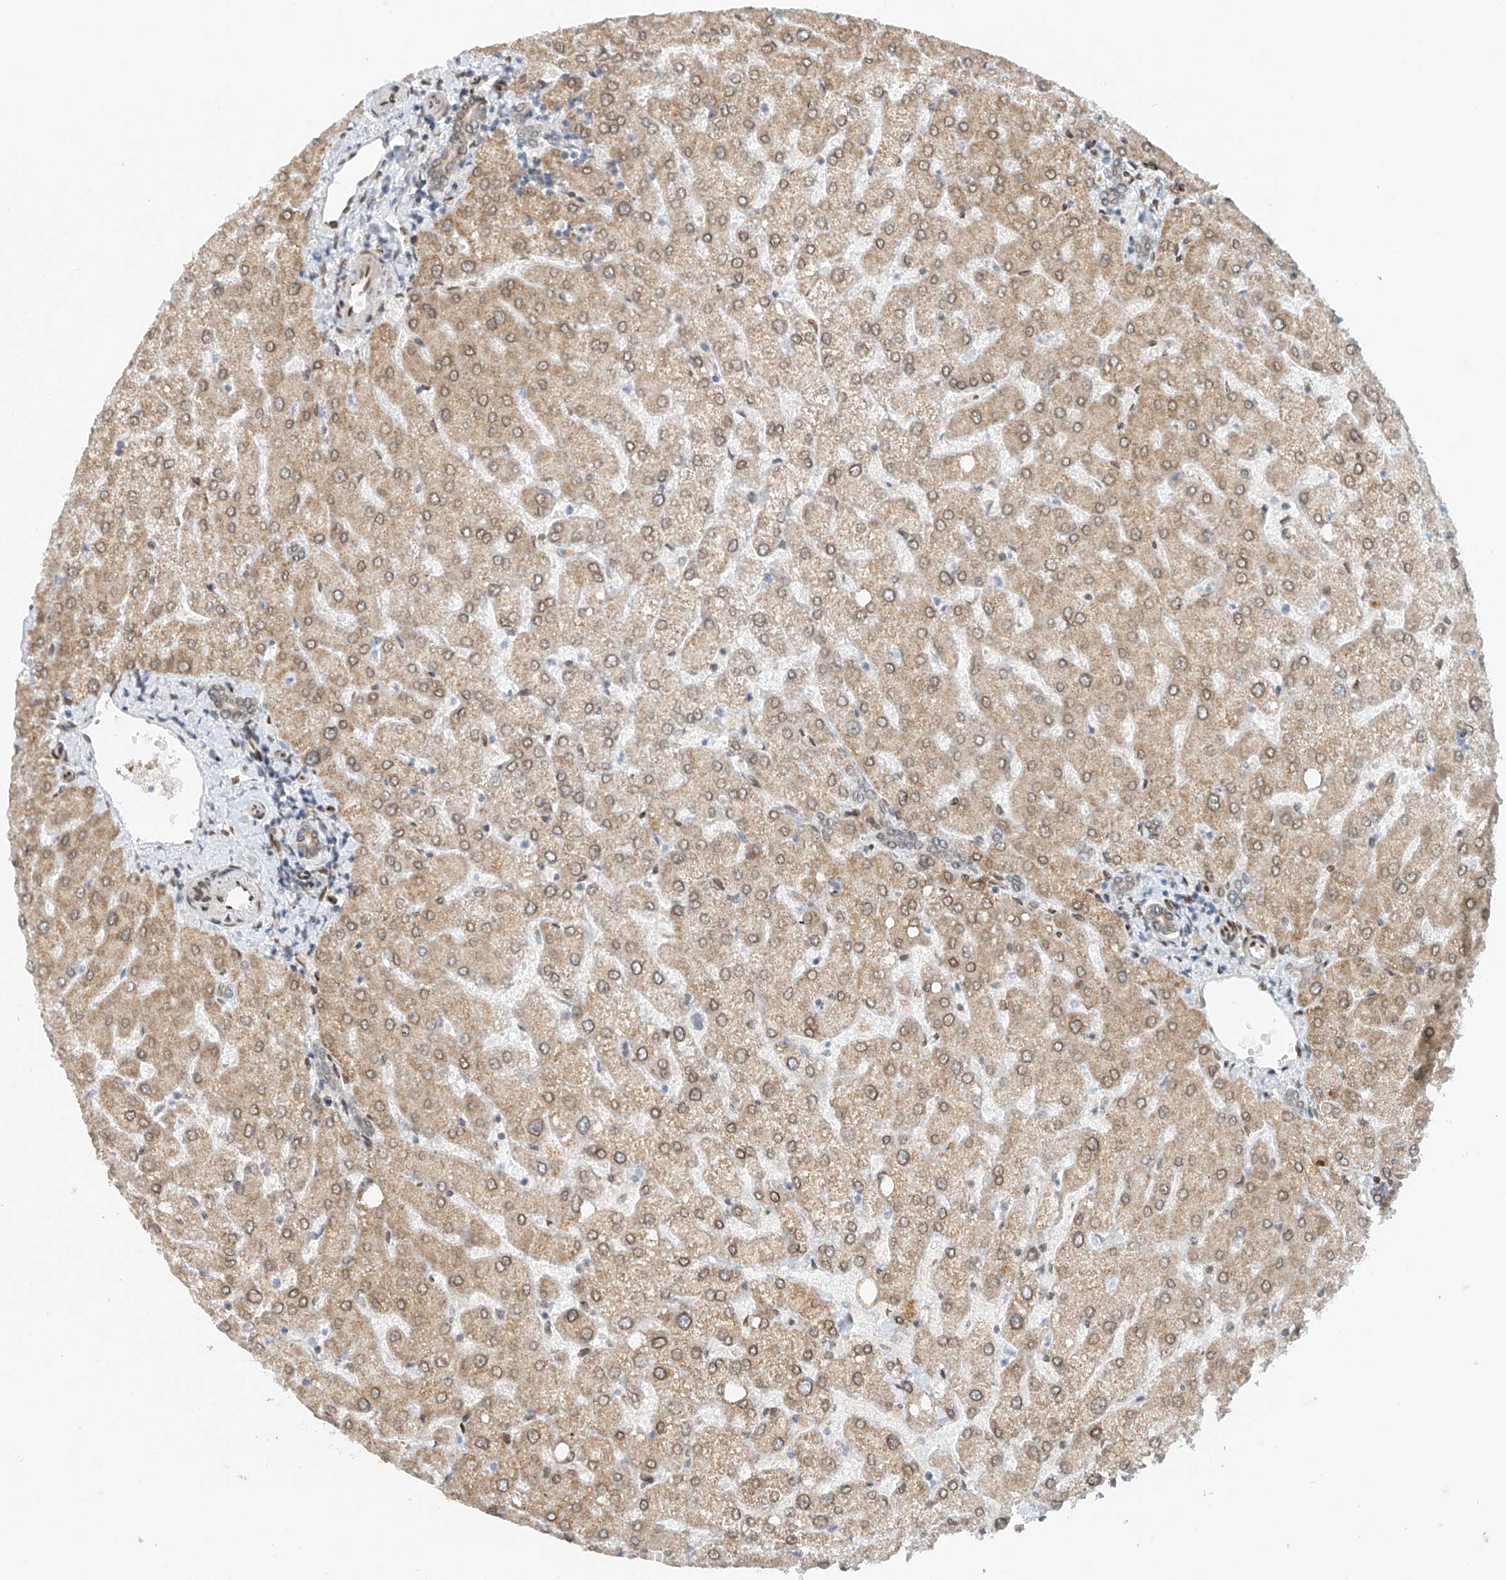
{"staining": {"intensity": "weak", "quantity": ">75%", "location": "cytoplasmic/membranous"}, "tissue": "liver", "cell_type": "Cholangiocytes", "image_type": "normal", "snomed": [{"axis": "morphology", "description": "Normal tissue, NOS"}, {"axis": "topography", "description": "Liver"}], "caption": "Benign liver was stained to show a protein in brown. There is low levels of weak cytoplasmic/membranous expression in about >75% of cholangiocytes. The protein of interest is stained brown, and the nuclei are stained in blue (DAB IHC with brightfield microscopy, high magnification).", "gene": "STARD9", "patient": {"sex": "female", "age": 54}}